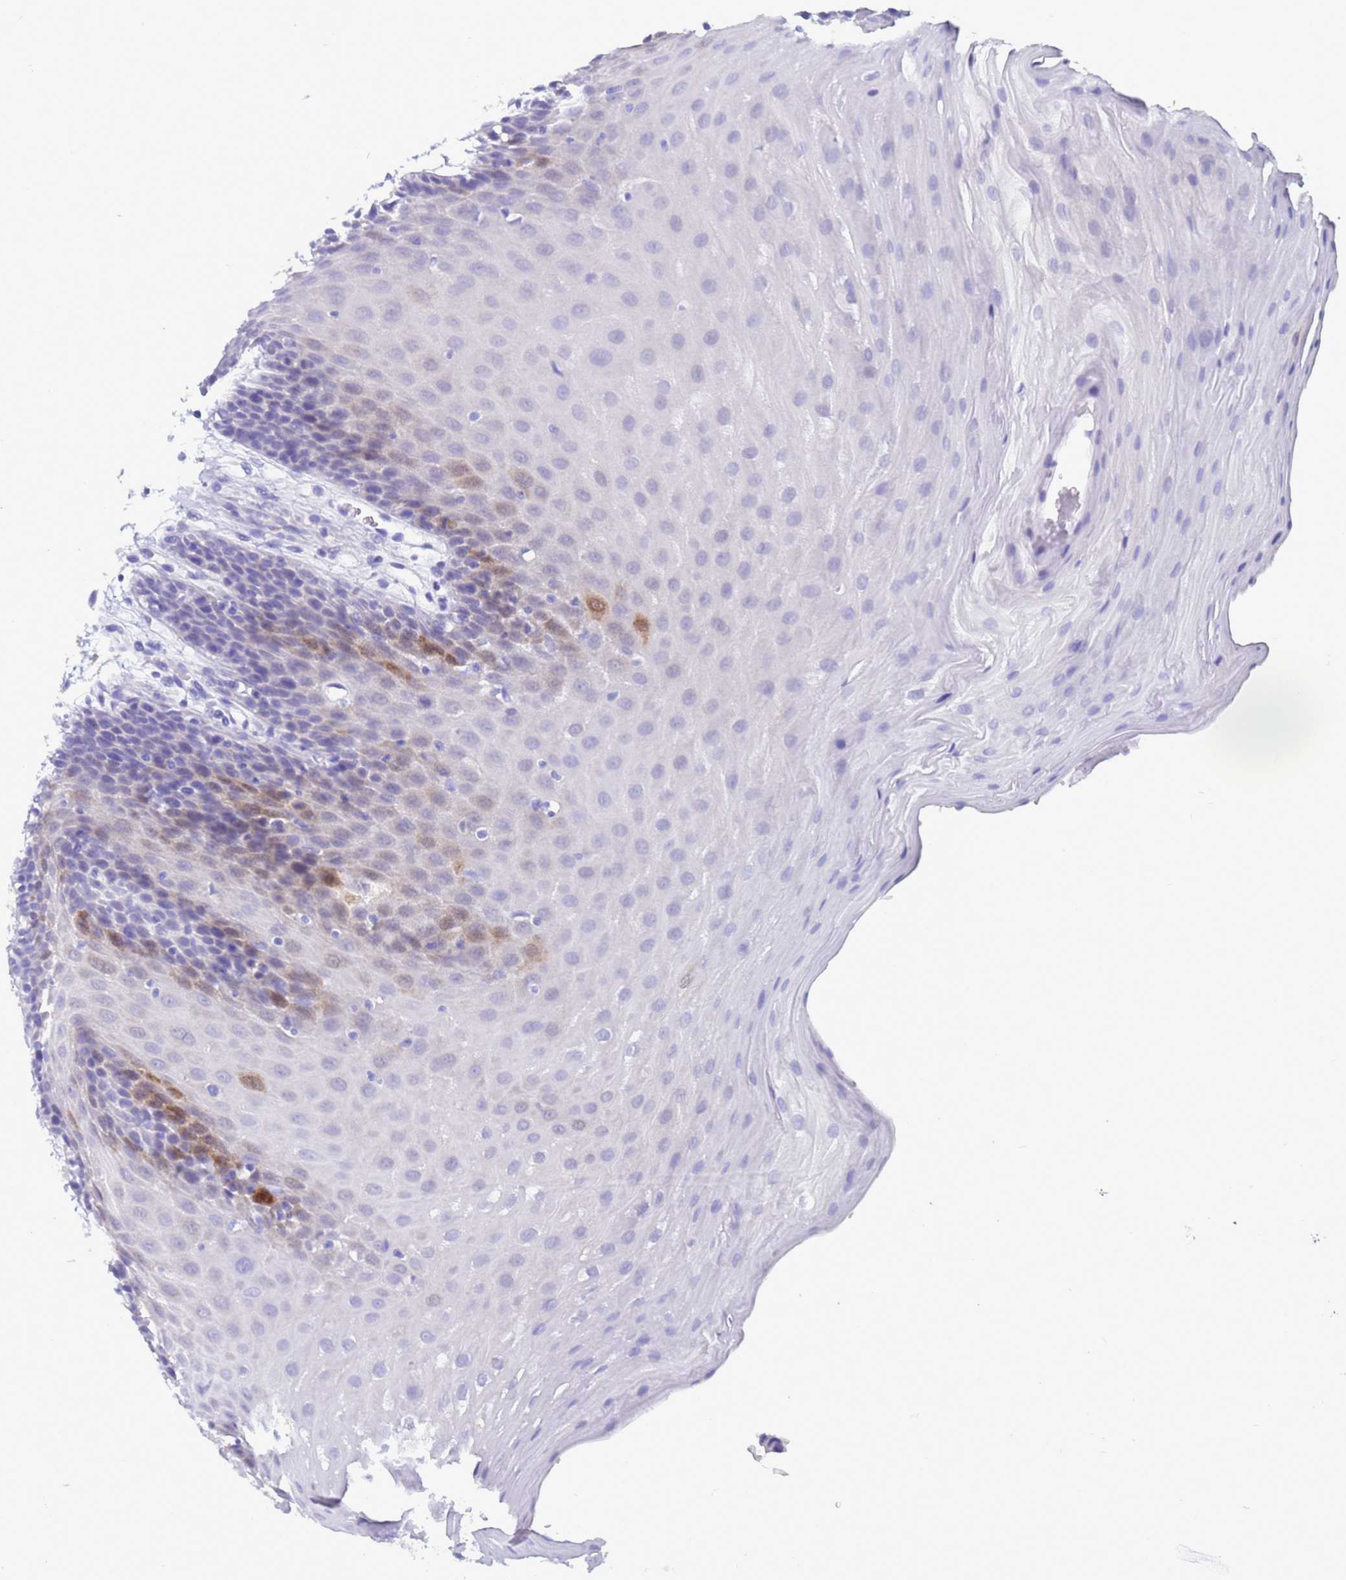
{"staining": {"intensity": "strong", "quantity": "<25%", "location": "cytoplasmic/membranous,nuclear"}, "tissue": "oral mucosa", "cell_type": "Squamous epithelial cells", "image_type": "normal", "snomed": [{"axis": "morphology", "description": "Normal tissue, NOS"}, {"axis": "topography", "description": "Skeletal muscle"}, {"axis": "topography", "description": "Oral tissue"}, {"axis": "topography", "description": "Salivary gland"}, {"axis": "topography", "description": "Peripheral nerve tissue"}], "caption": "An image showing strong cytoplasmic/membranous,nuclear expression in about <25% of squamous epithelial cells in benign oral mucosa, as visualized by brown immunohistochemical staining.", "gene": "AKR1C2", "patient": {"sex": "male", "age": 54}}